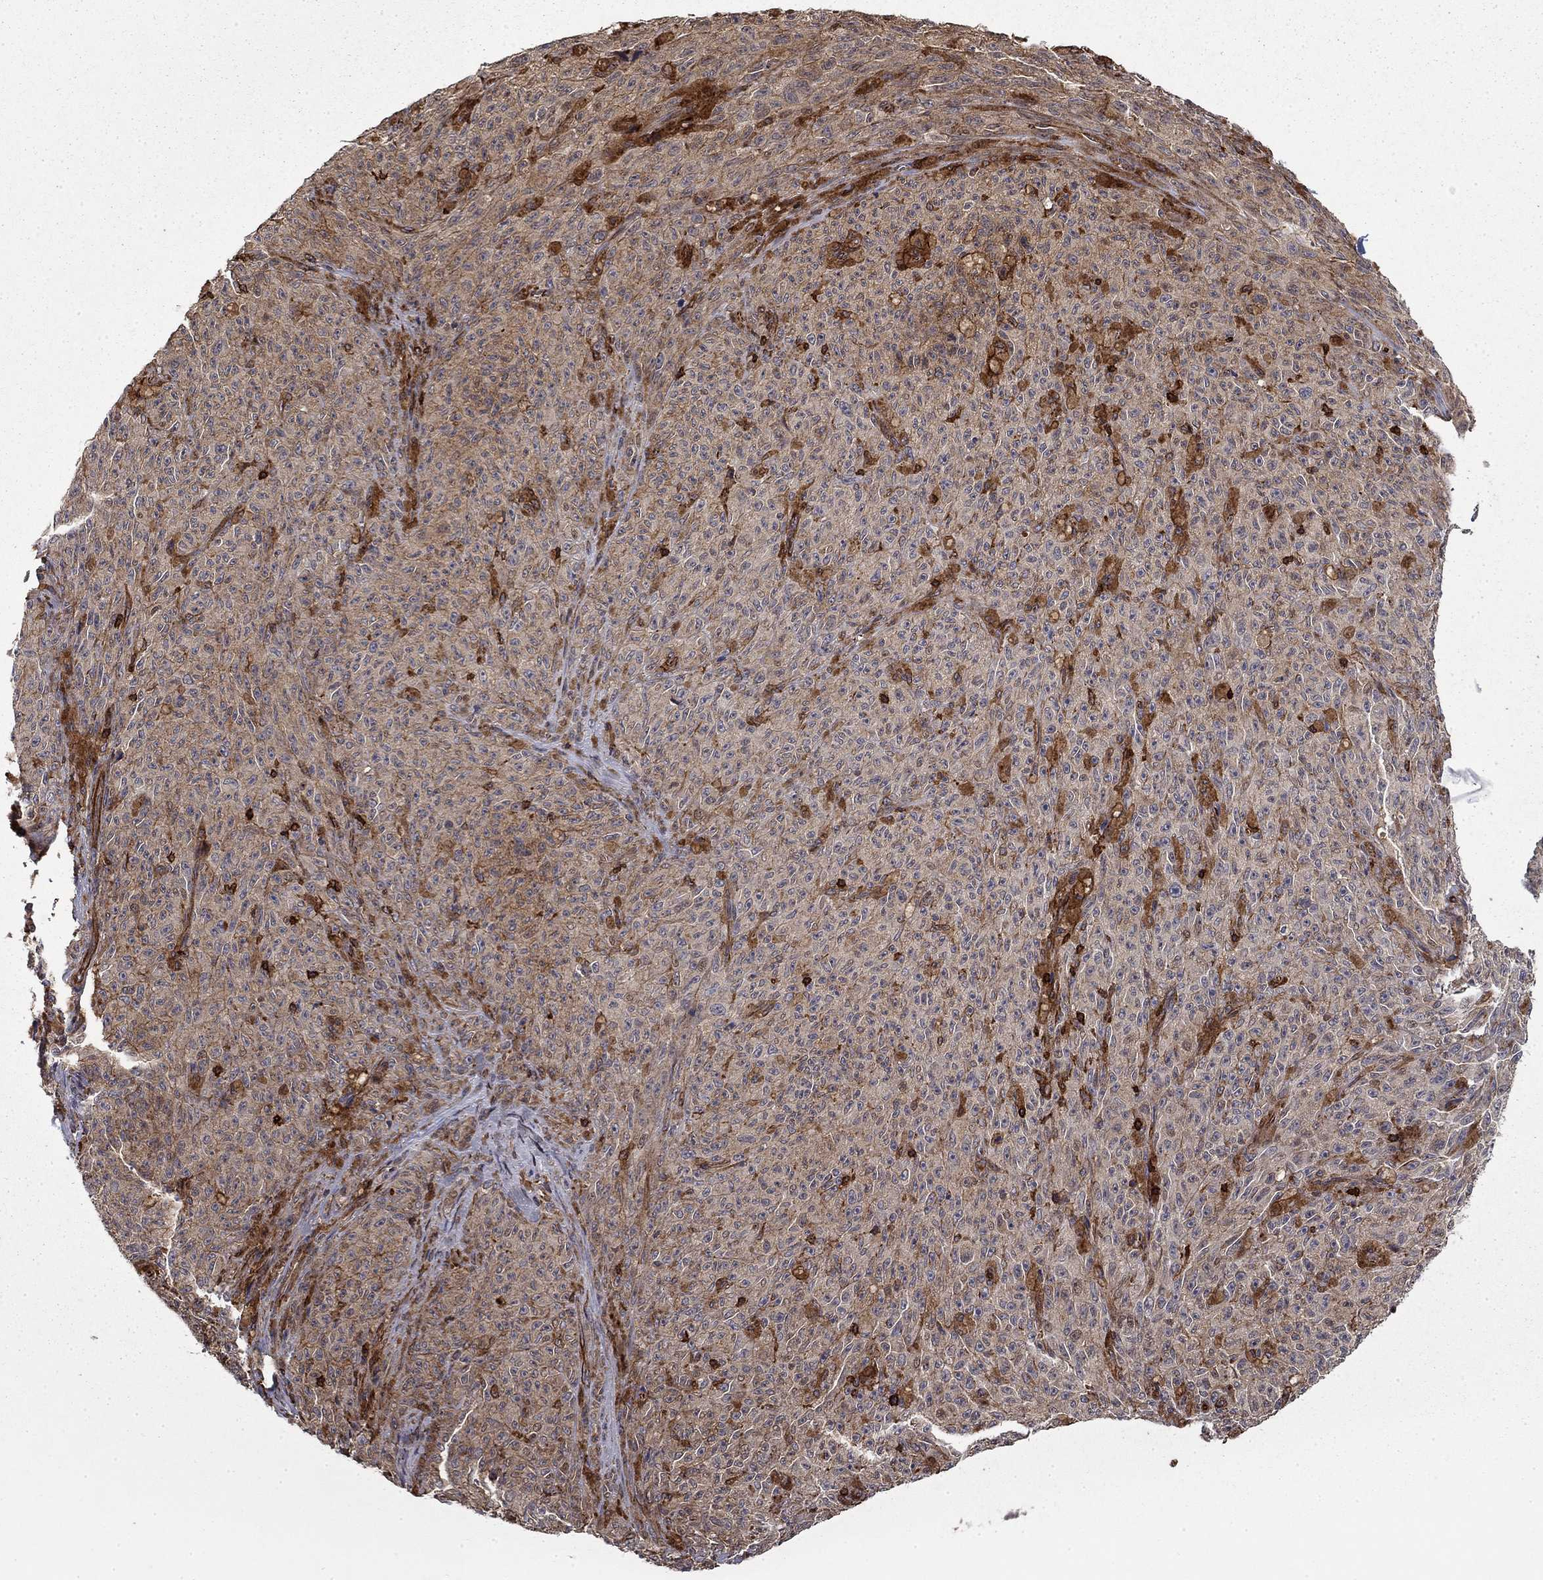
{"staining": {"intensity": "moderate", "quantity": "<25%", "location": "cytoplasmic/membranous"}, "tissue": "melanoma", "cell_type": "Tumor cells", "image_type": "cancer", "snomed": [{"axis": "morphology", "description": "Malignant melanoma, NOS"}, {"axis": "topography", "description": "Skin"}], "caption": "Protein expression analysis of human melanoma reveals moderate cytoplasmic/membranous expression in approximately <25% of tumor cells.", "gene": "ADM", "patient": {"sex": "female", "age": 82}}